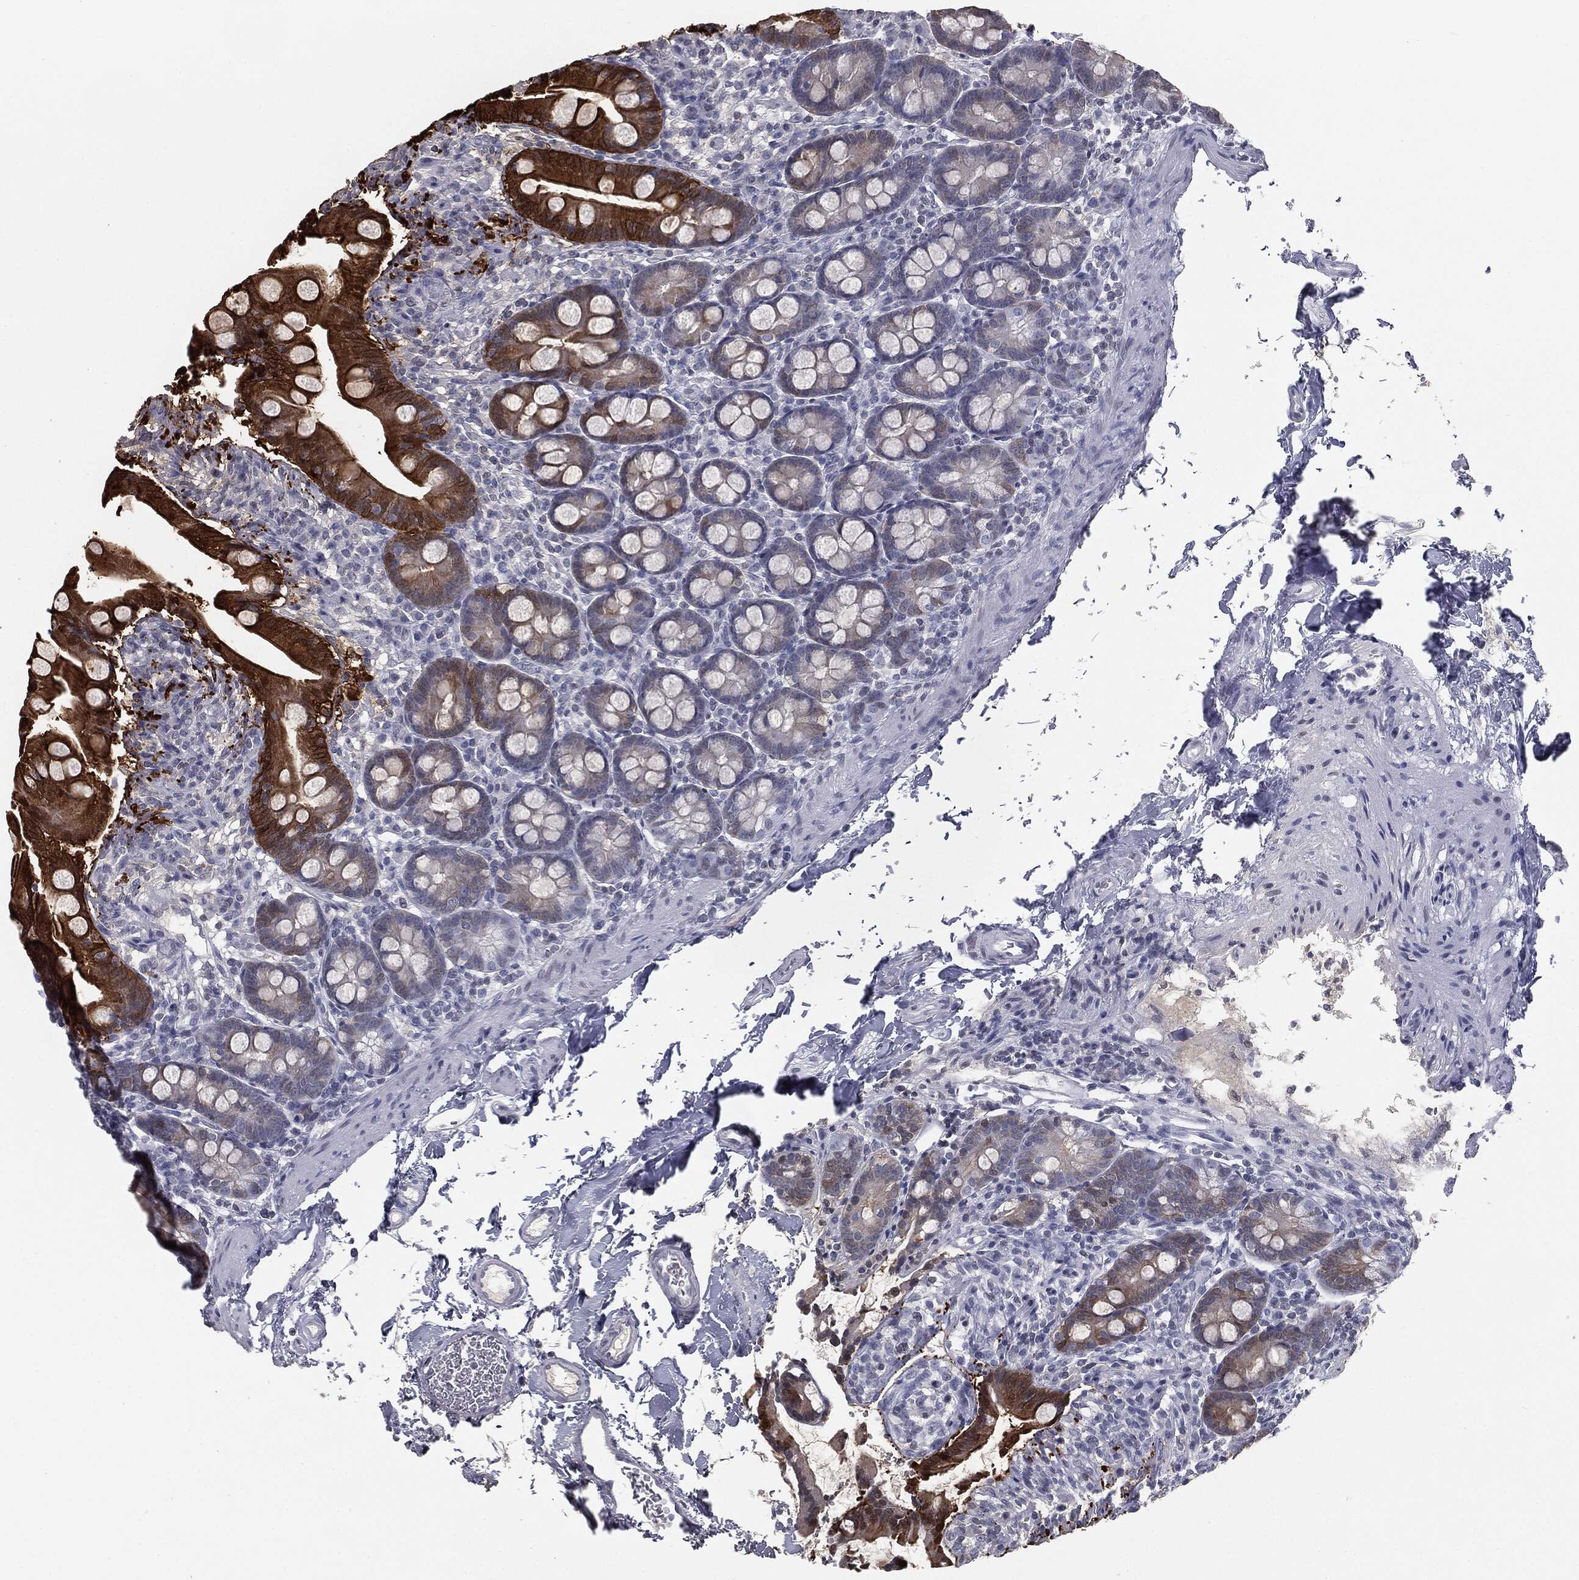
{"staining": {"intensity": "strong", "quantity": "25%-75%", "location": "cytoplasmic/membranous"}, "tissue": "small intestine", "cell_type": "Glandular cells", "image_type": "normal", "snomed": [{"axis": "morphology", "description": "Normal tissue, NOS"}, {"axis": "topography", "description": "Small intestine"}], "caption": "Small intestine stained with immunohistochemistry (IHC) demonstrates strong cytoplasmic/membranous positivity in about 25%-75% of glandular cells. The staining was performed using DAB, with brown indicating positive protein expression. Nuclei are stained blue with hematoxylin.", "gene": "ALDOB", "patient": {"sex": "female", "age": 44}}